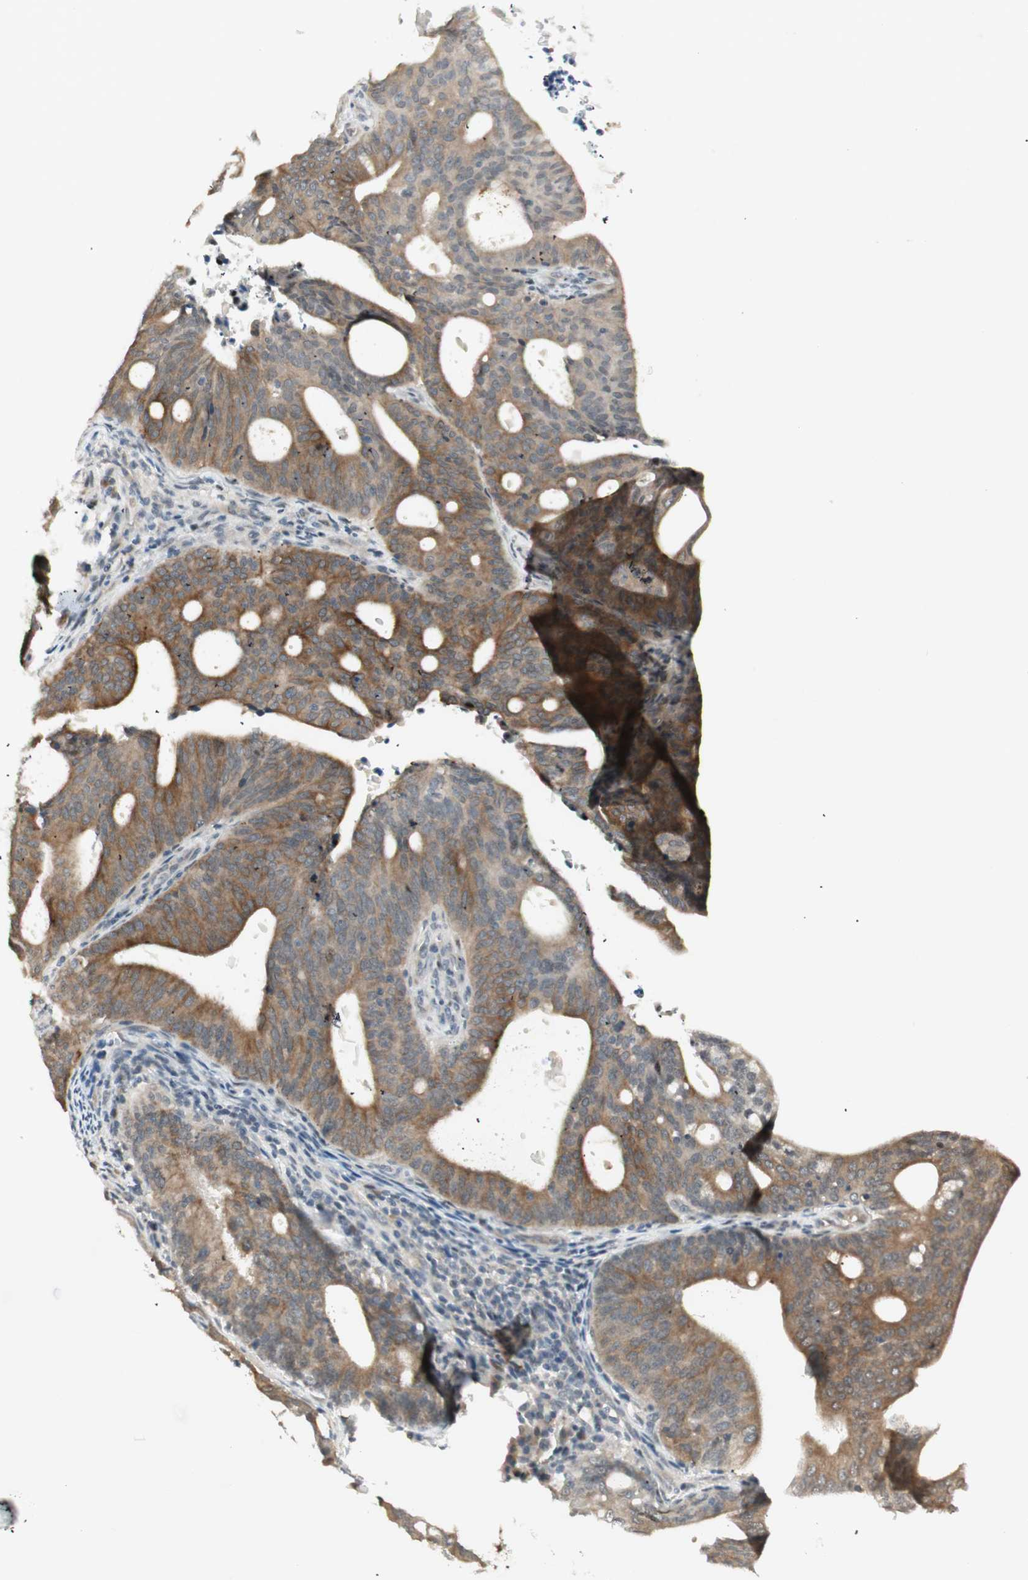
{"staining": {"intensity": "moderate", "quantity": ">75%", "location": "cytoplasmic/membranous"}, "tissue": "endometrial cancer", "cell_type": "Tumor cells", "image_type": "cancer", "snomed": [{"axis": "morphology", "description": "Adenocarcinoma, NOS"}, {"axis": "topography", "description": "Uterus"}], "caption": "The histopathology image displays staining of endometrial cancer (adenocarcinoma), revealing moderate cytoplasmic/membranous protein expression (brown color) within tumor cells.", "gene": "ACSL5", "patient": {"sex": "female", "age": 83}}